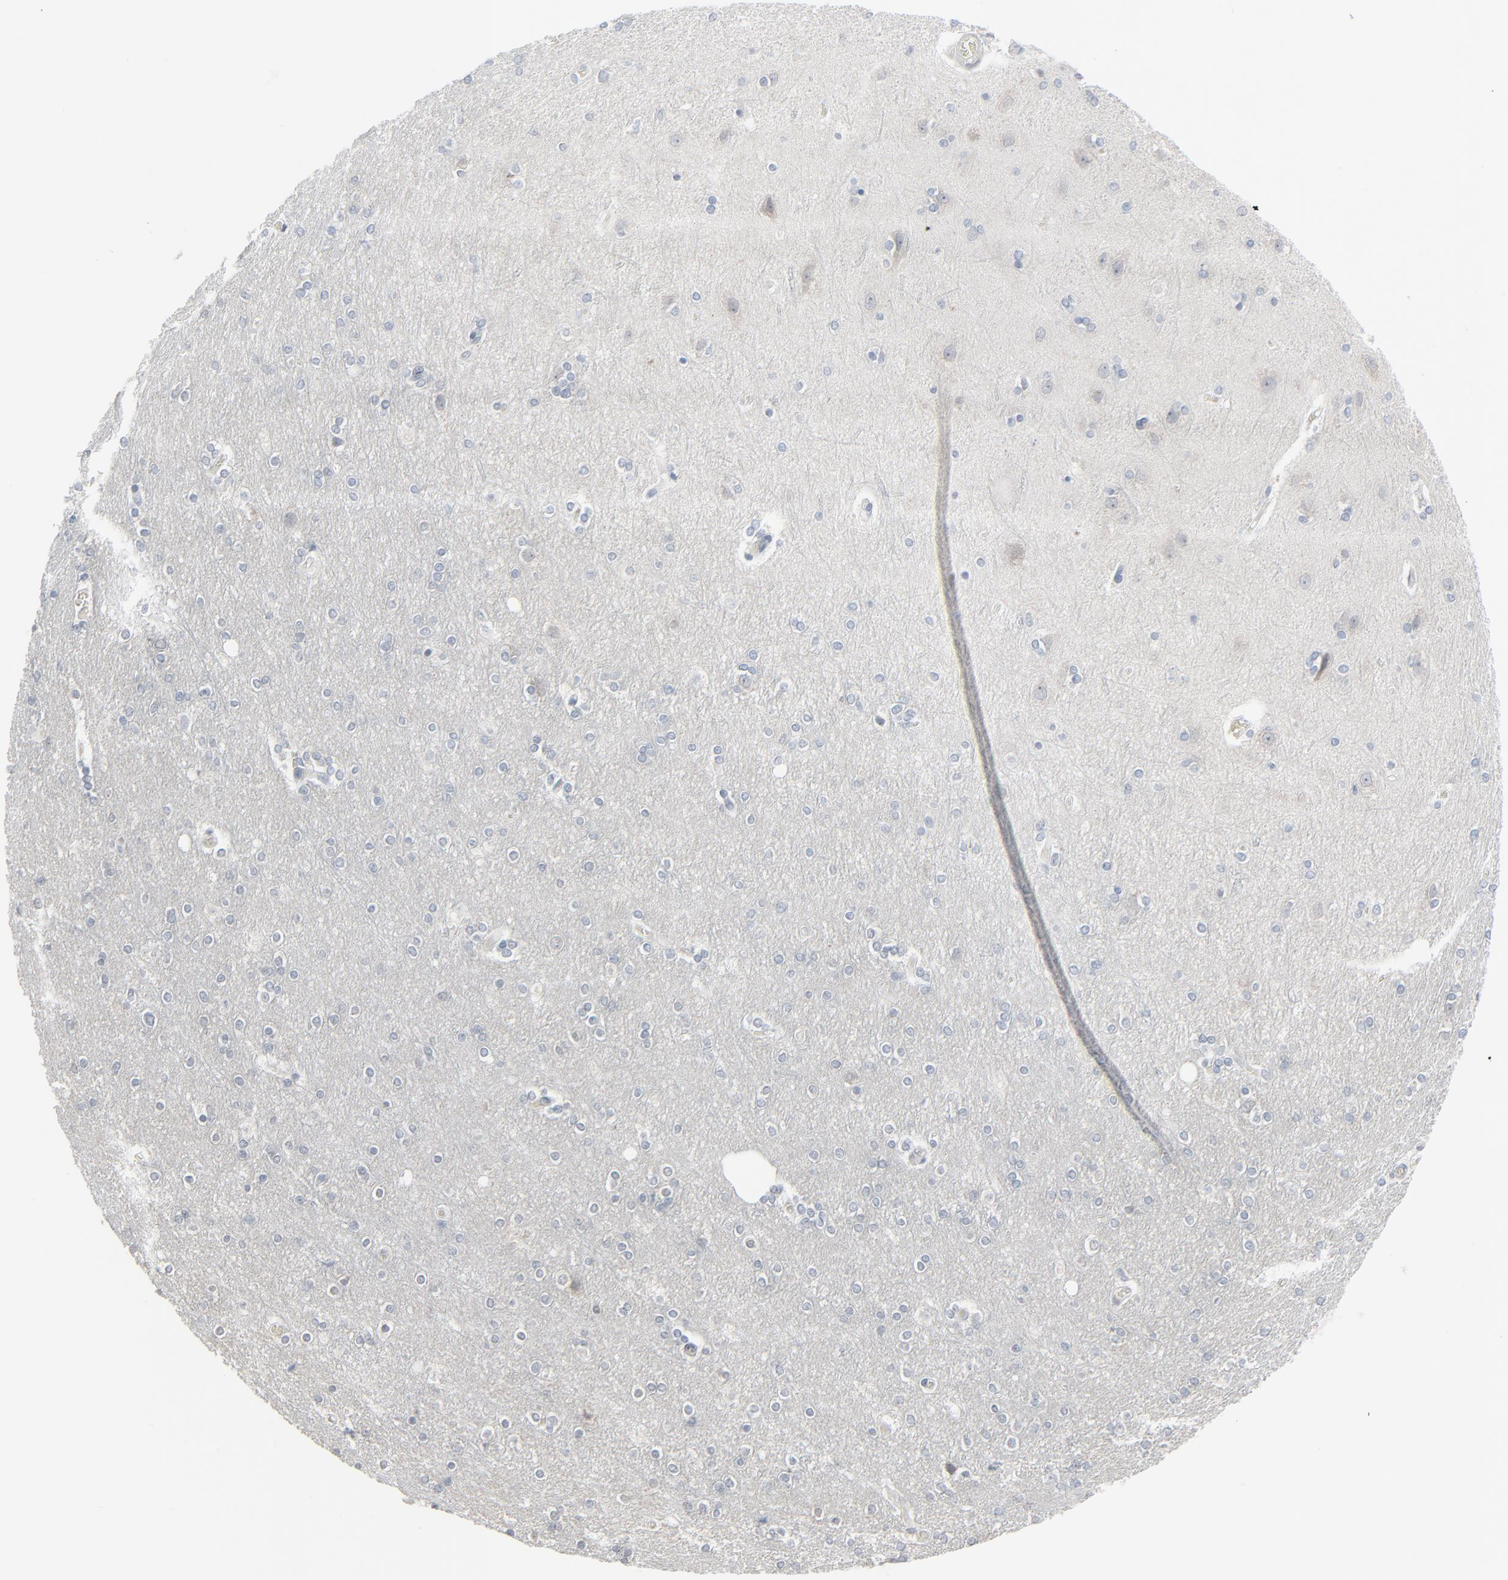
{"staining": {"intensity": "negative", "quantity": "none", "location": "none"}, "tissue": "cerebral cortex", "cell_type": "Endothelial cells", "image_type": "normal", "snomed": [{"axis": "morphology", "description": "Normal tissue, NOS"}, {"axis": "topography", "description": "Cerebral cortex"}], "caption": "Endothelial cells show no significant protein staining in benign cerebral cortex. (DAB (3,3'-diaminobenzidine) immunohistochemistry (IHC) visualized using brightfield microscopy, high magnification).", "gene": "SAGE1", "patient": {"sex": "female", "age": 54}}